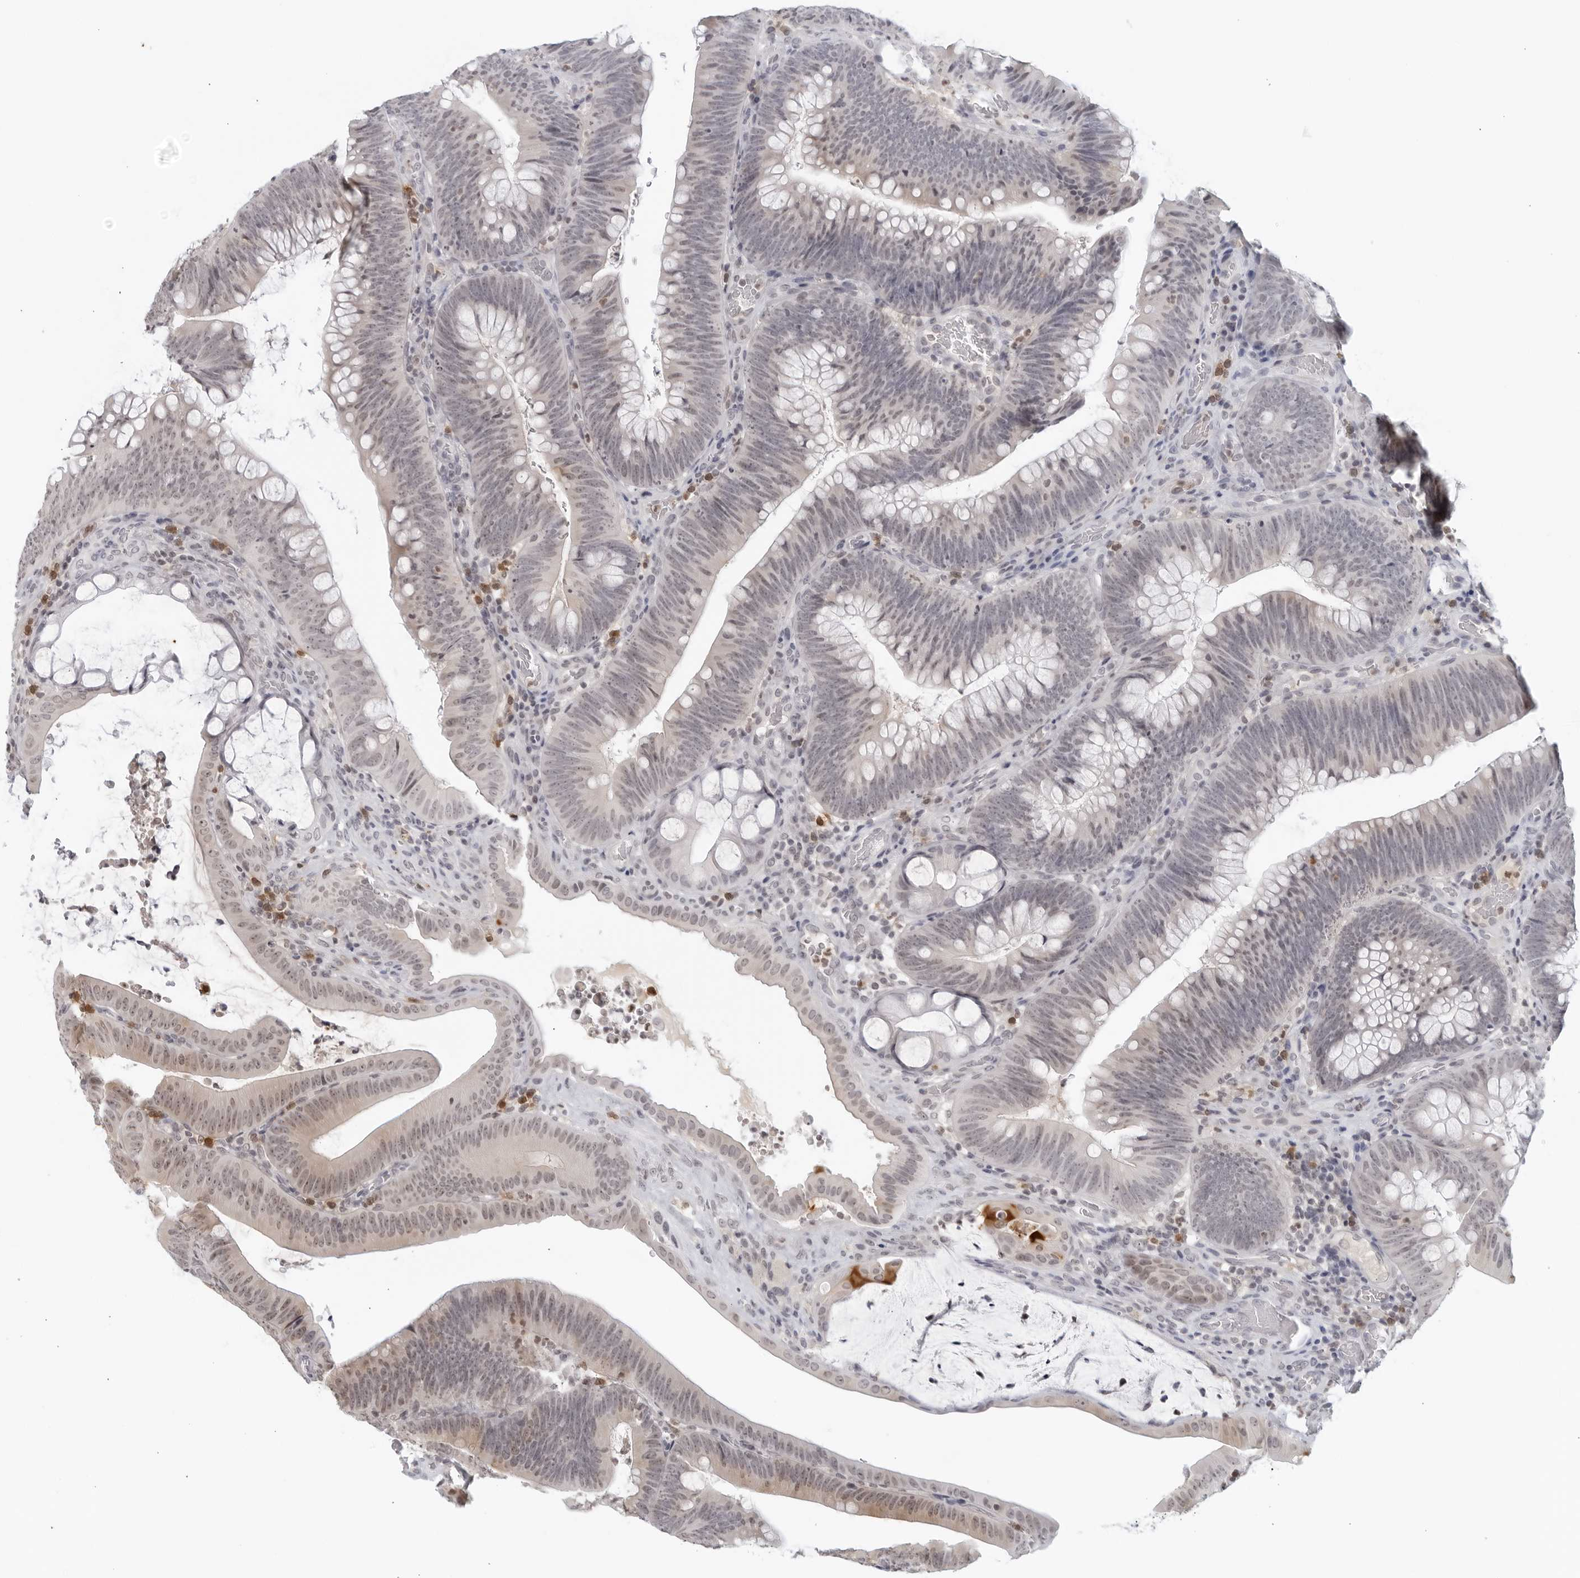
{"staining": {"intensity": "weak", "quantity": "<25%", "location": "nuclear"}, "tissue": "colorectal cancer", "cell_type": "Tumor cells", "image_type": "cancer", "snomed": [{"axis": "morphology", "description": "Normal tissue, NOS"}, {"axis": "topography", "description": "Colon"}], "caption": "Tumor cells show no significant protein expression in colorectal cancer.", "gene": "RAB11FIP3", "patient": {"sex": "female", "age": 82}}